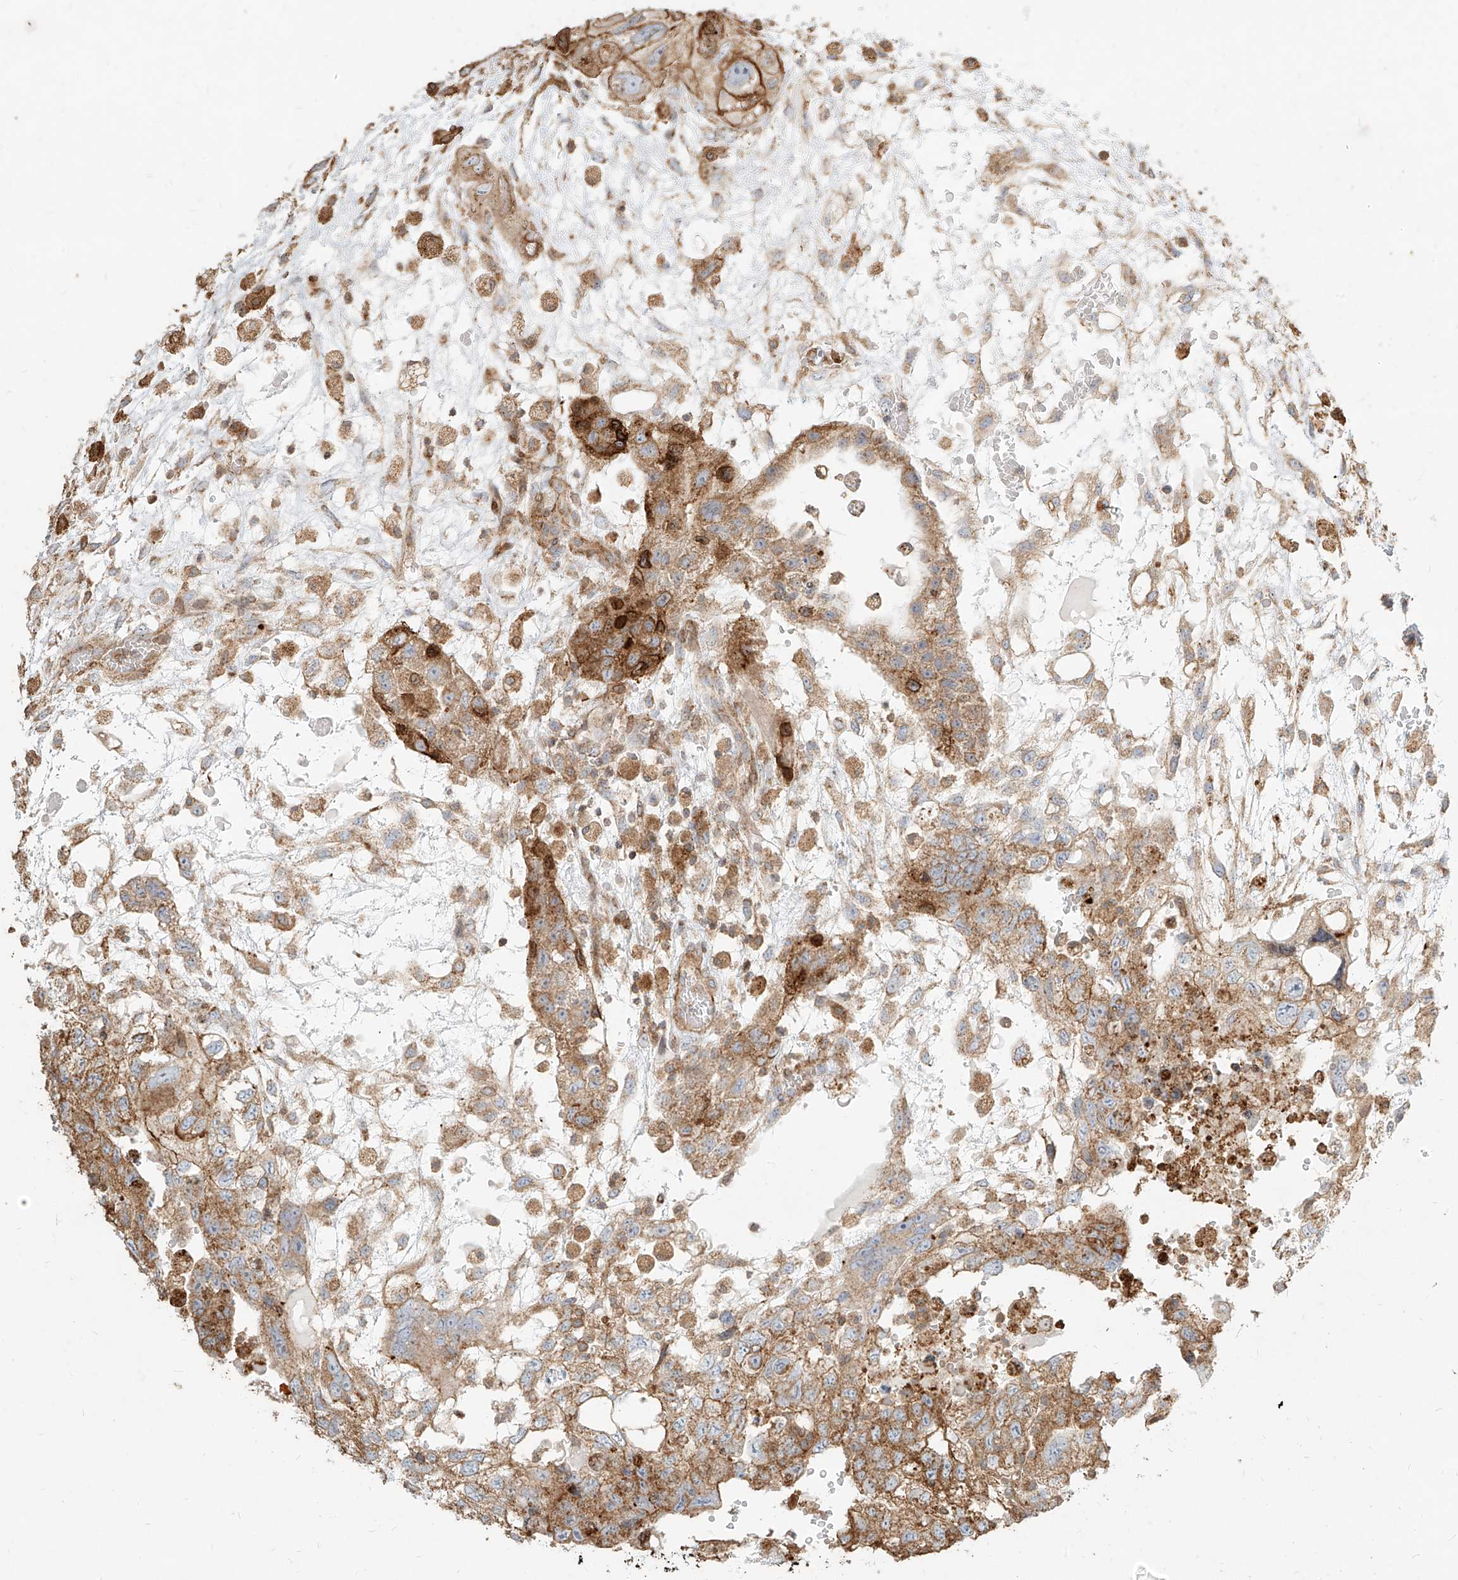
{"staining": {"intensity": "moderate", "quantity": ">75%", "location": "cytoplasmic/membranous"}, "tissue": "testis cancer", "cell_type": "Tumor cells", "image_type": "cancer", "snomed": [{"axis": "morphology", "description": "Carcinoma, Embryonal, NOS"}, {"axis": "topography", "description": "Testis"}], "caption": "Immunohistochemical staining of human testis cancer (embryonal carcinoma) displays moderate cytoplasmic/membranous protein expression in about >75% of tumor cells.", "gene": "MTX2", "patient": {"sex": "male", "age": 36}}